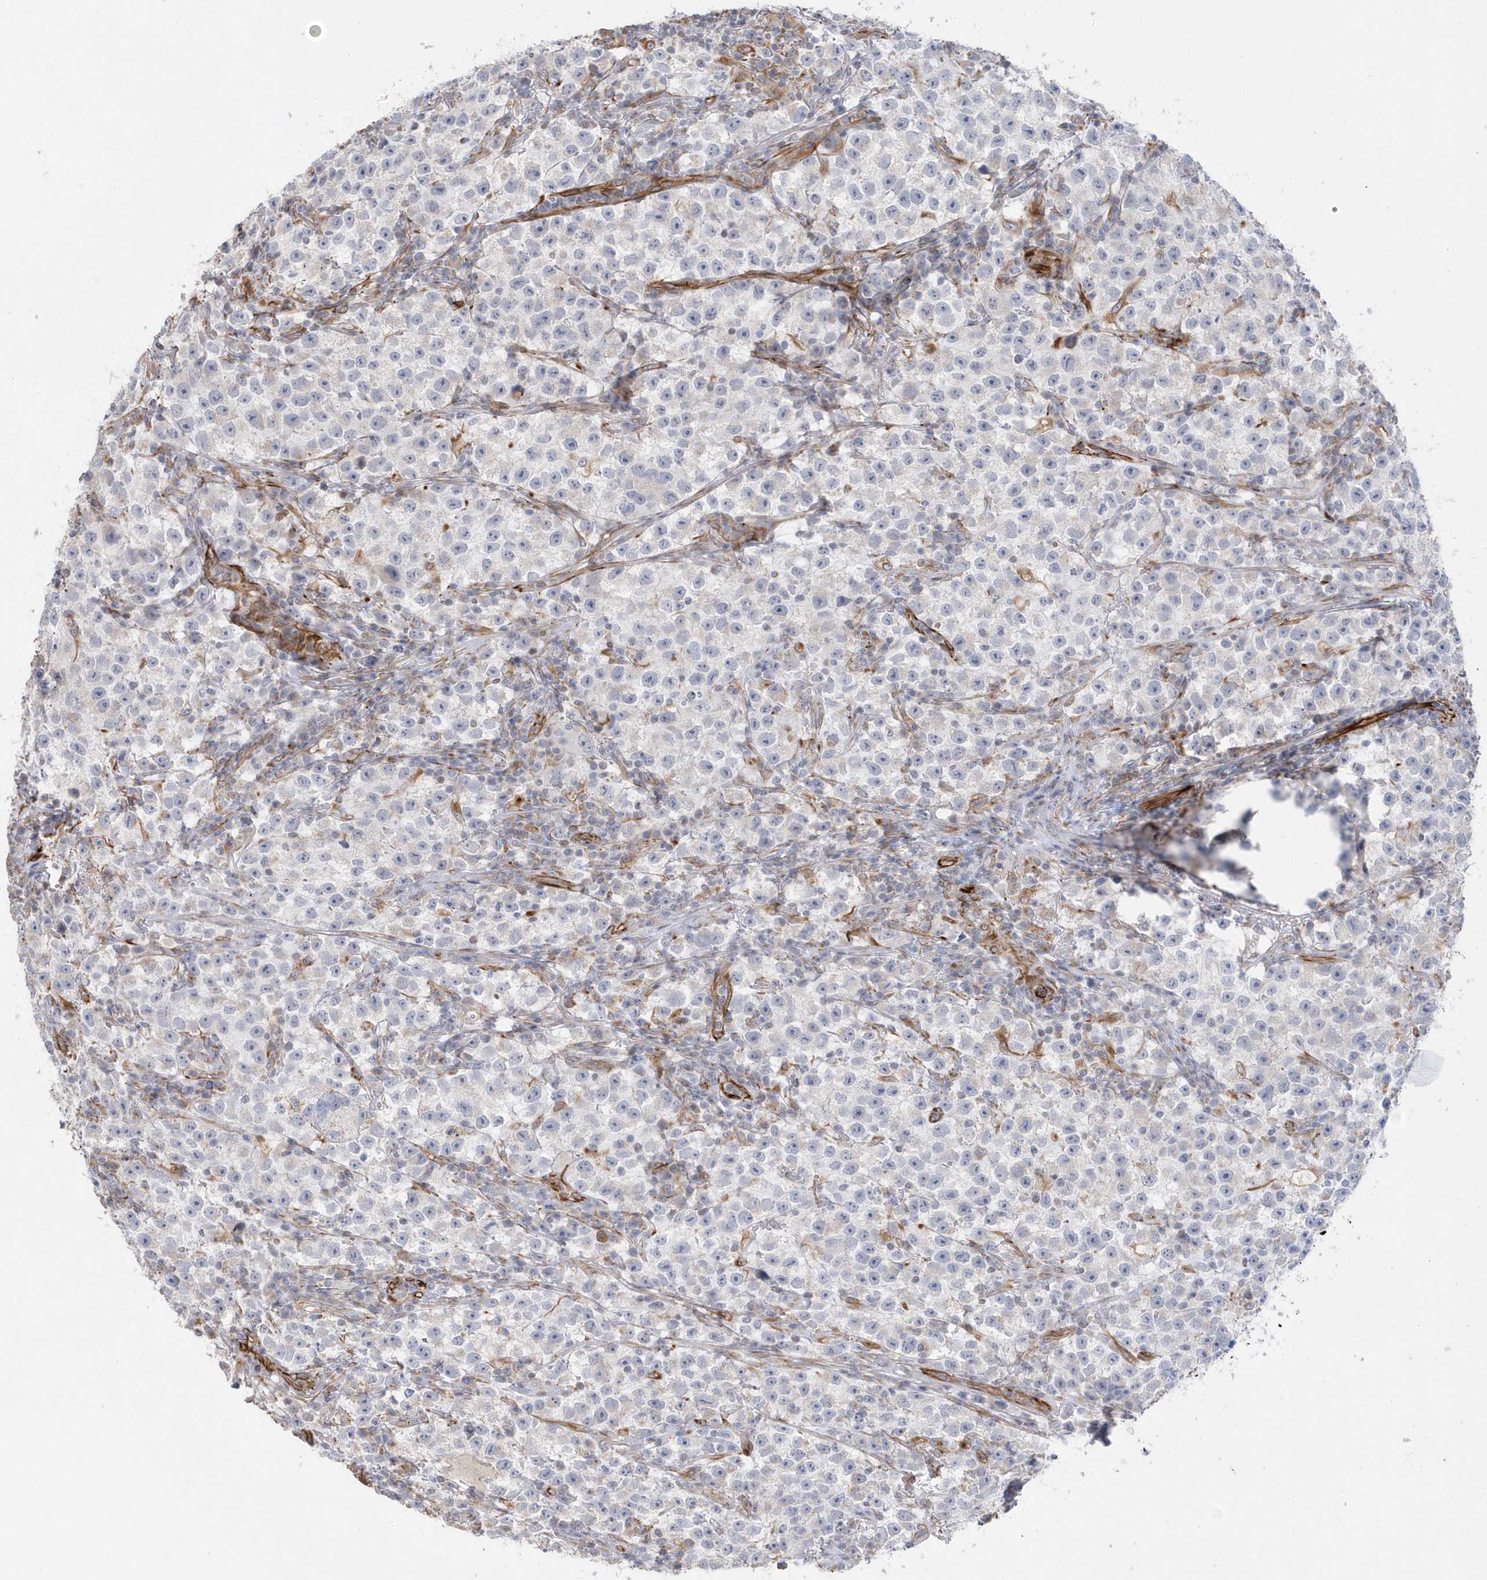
{"staining": {"intensity": "negative", "quantity": "none", "location": "none"}, "tissue": "testis cancer", "cell_type": "Tumor cells", "image_type": "cancer", "snomed": [{"axis": "morphology", "description": "Seminoma, NOS"}, {"axis": "topography", "description": "Testis"}], "caption": "A high-resolution photomicrograph shows immunohistochemistry staining of testis seminoma, which shows no significant positivity in tumor cells.", "gene": "RAB17", "patient": {"sex": "male", "age": 22}}